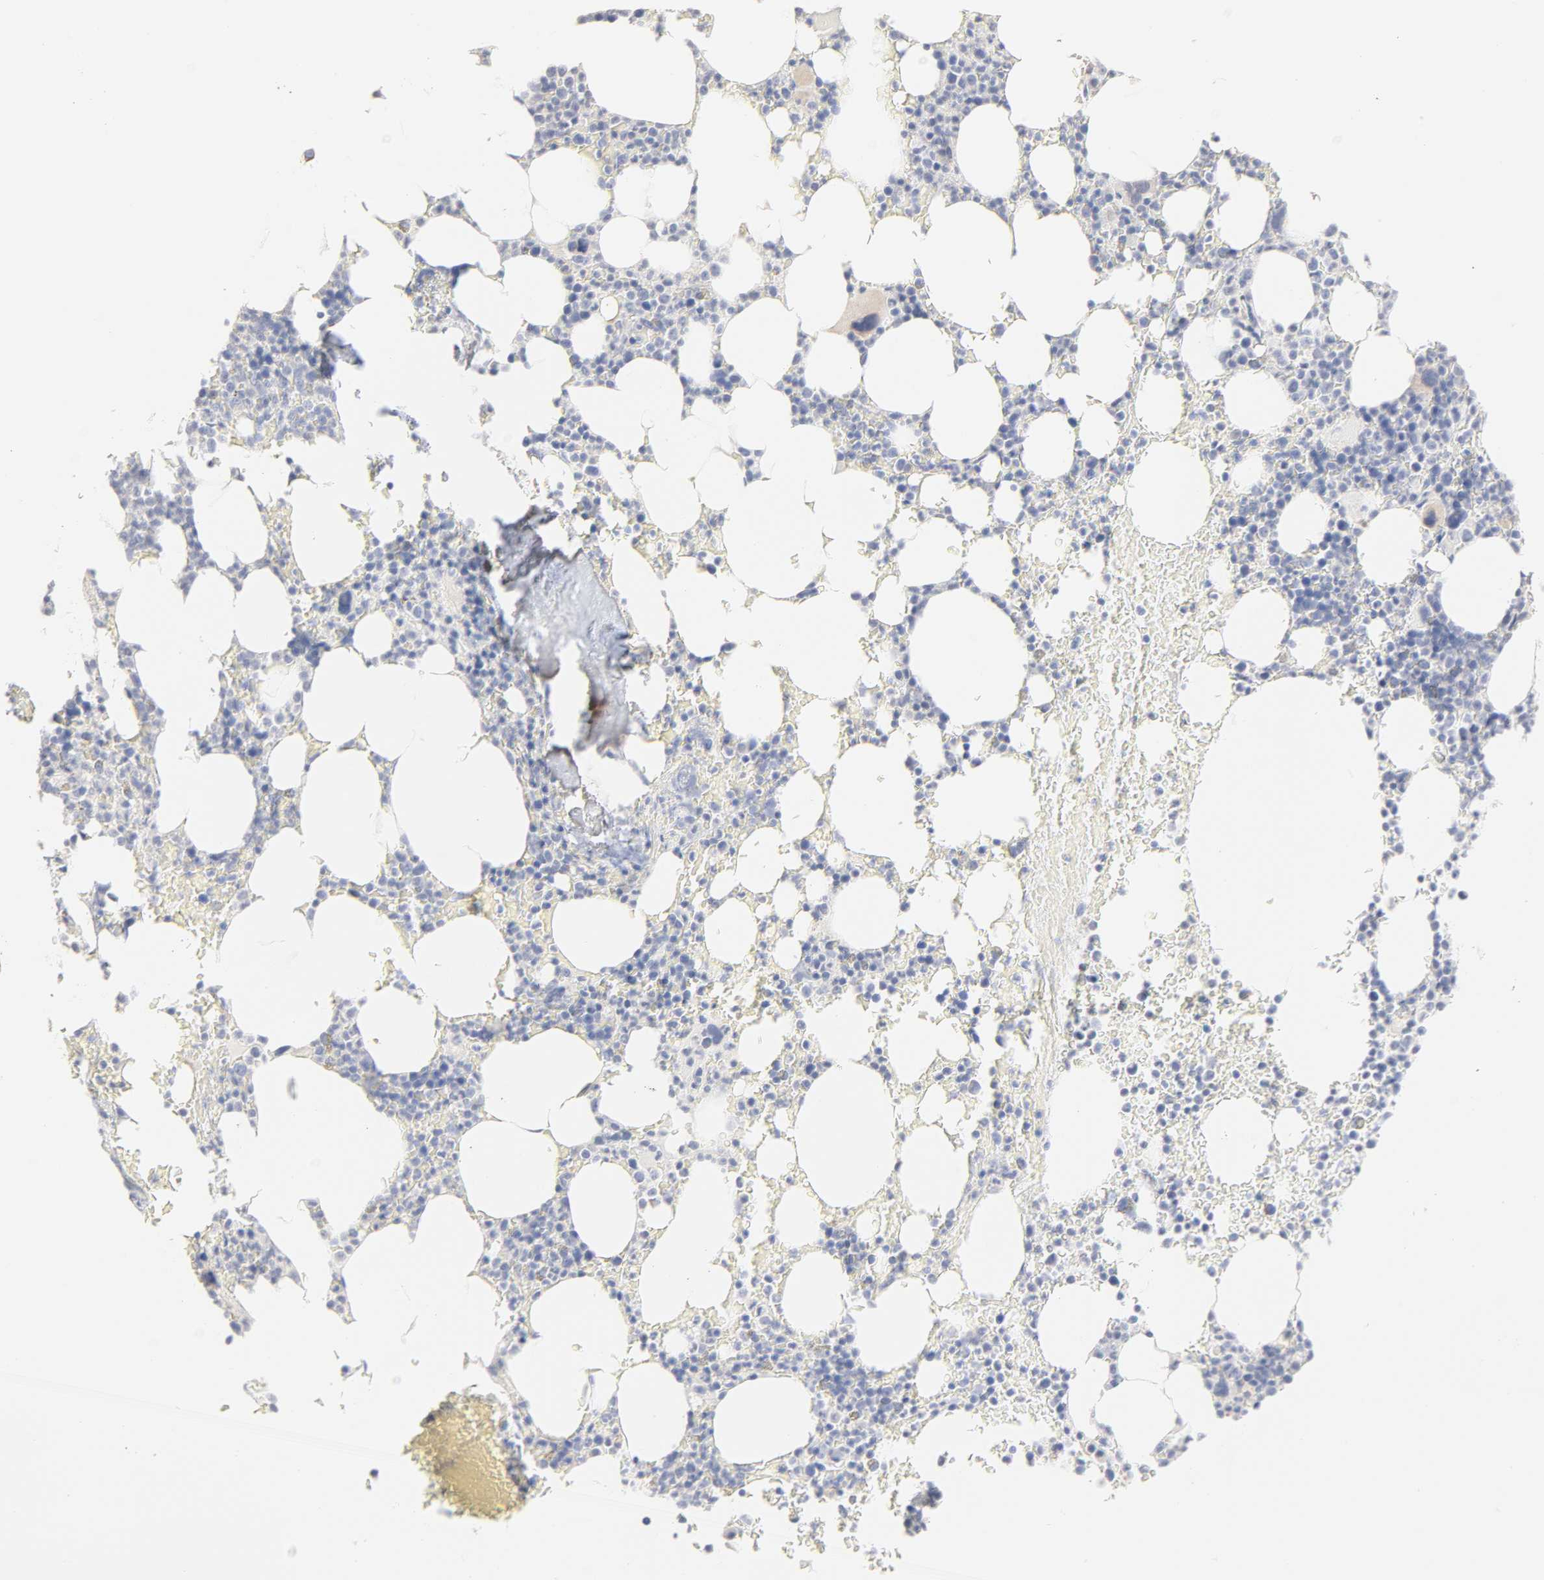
{"staining": {"intensity": "negative", "quantity": "none", "location": "none"}, "tissue": "bone marrow", "cell_type": "Hematopoietic cells", "image_type": "normal", "snomed": [{"axis": "morphology", "description": "Normal tissue, NOS"}, {"axis": "topography", "description": "Bone marrow"}], "caption": "Hematopoietic cells show no significant protein expression in normal bone marrow.", "gene": "FCGBP", "patient": {"sex": "female", "age": 66}}